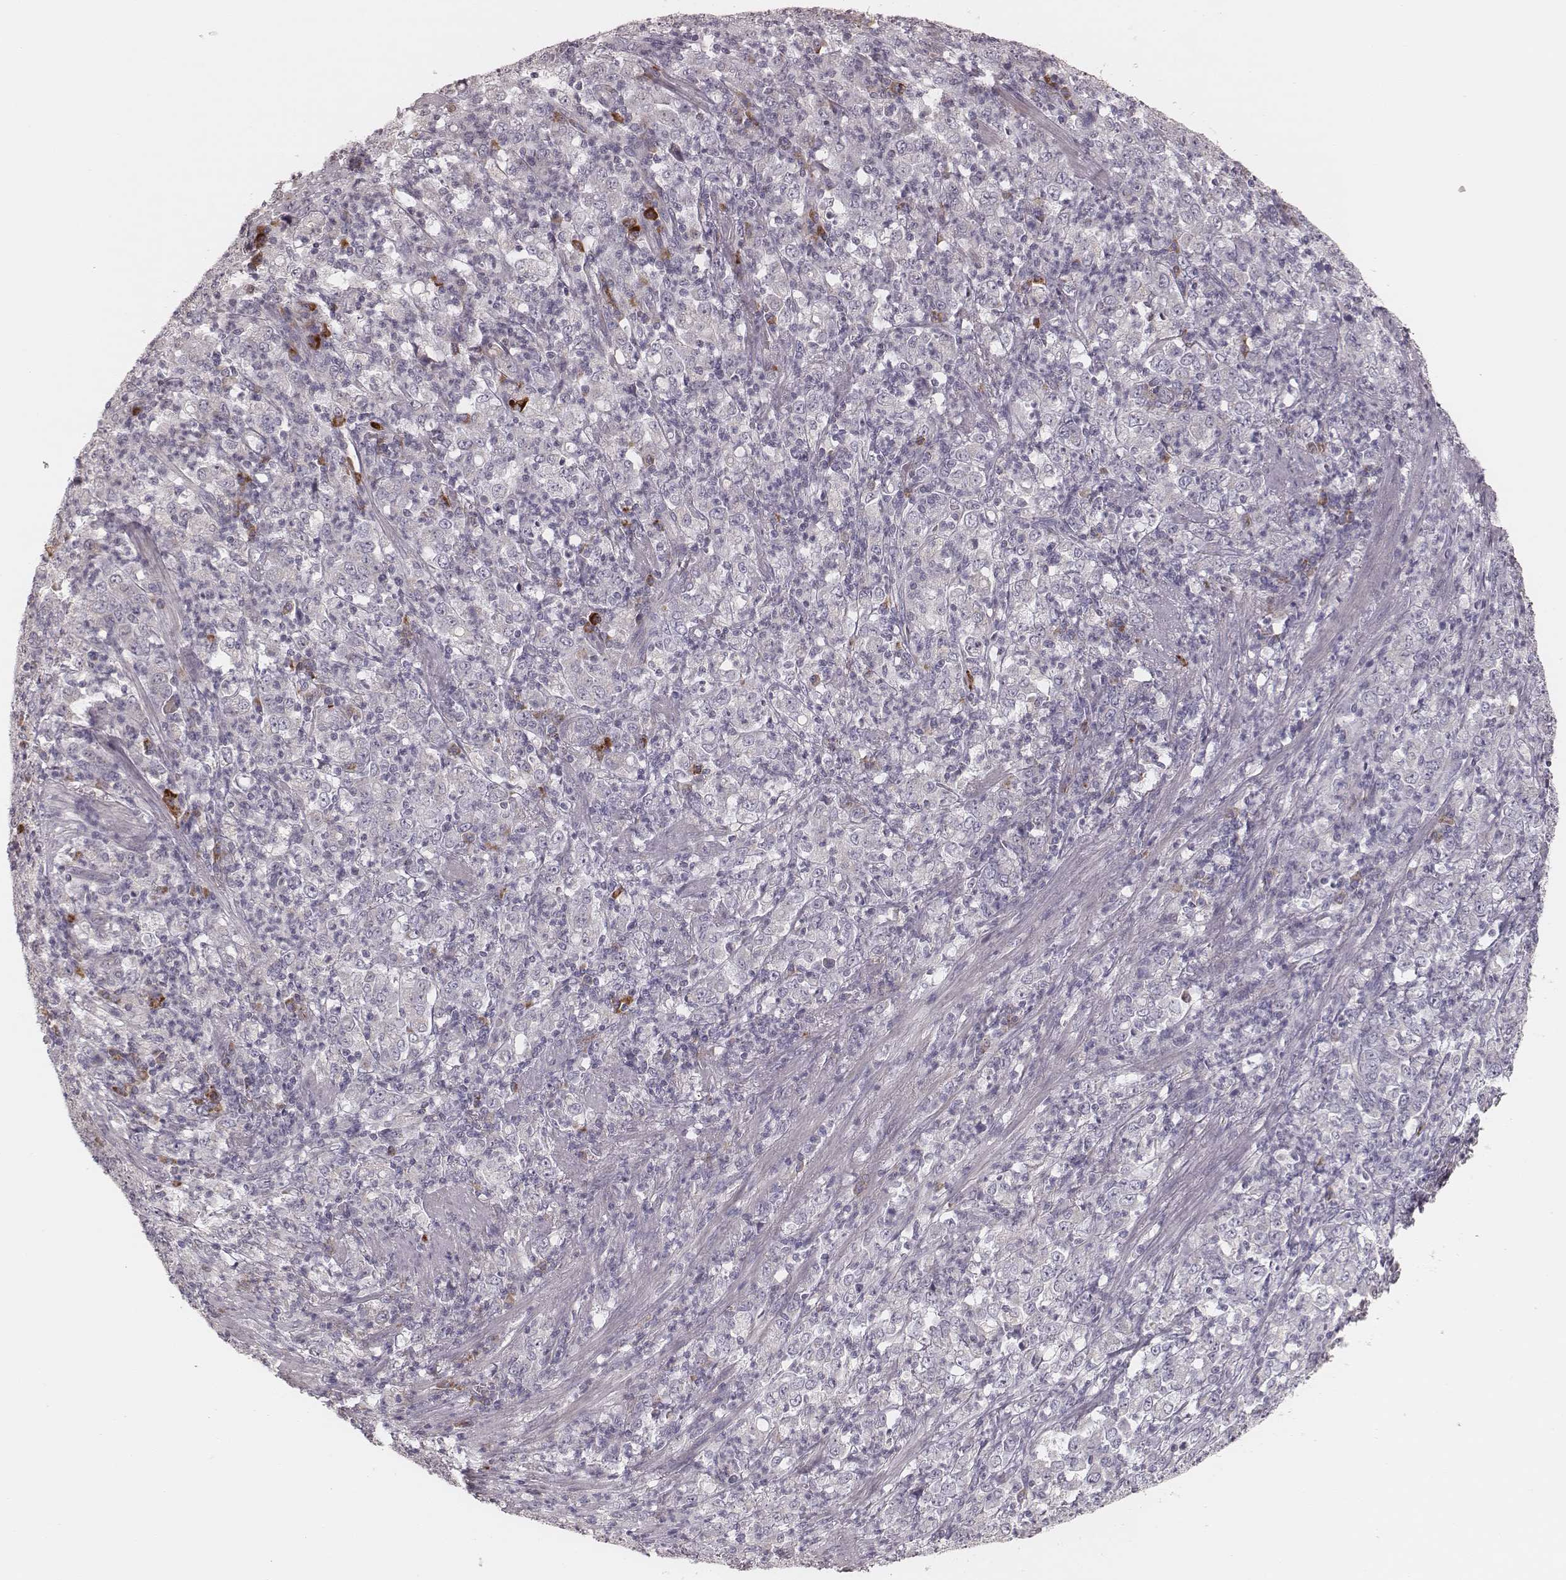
{"staining": {"intensity": "negative", "quantity": "none", "location": "none"}, "tissue": "stomach cancer", "cell_type": "Tumor cells", "image_type": "cancer", "snomed": [{"axis": "morphology", "description": "Adenocarcinoma, NOS"}, {"axis": "topography", "description": "Stomach, lower"}], "caption": "The micrograph reveals no significant expression in tumor cells of stomach cancer (adenocarcinoma).", "gene": "KIF5C", "patient": {"sex": "female", "age": 71}}